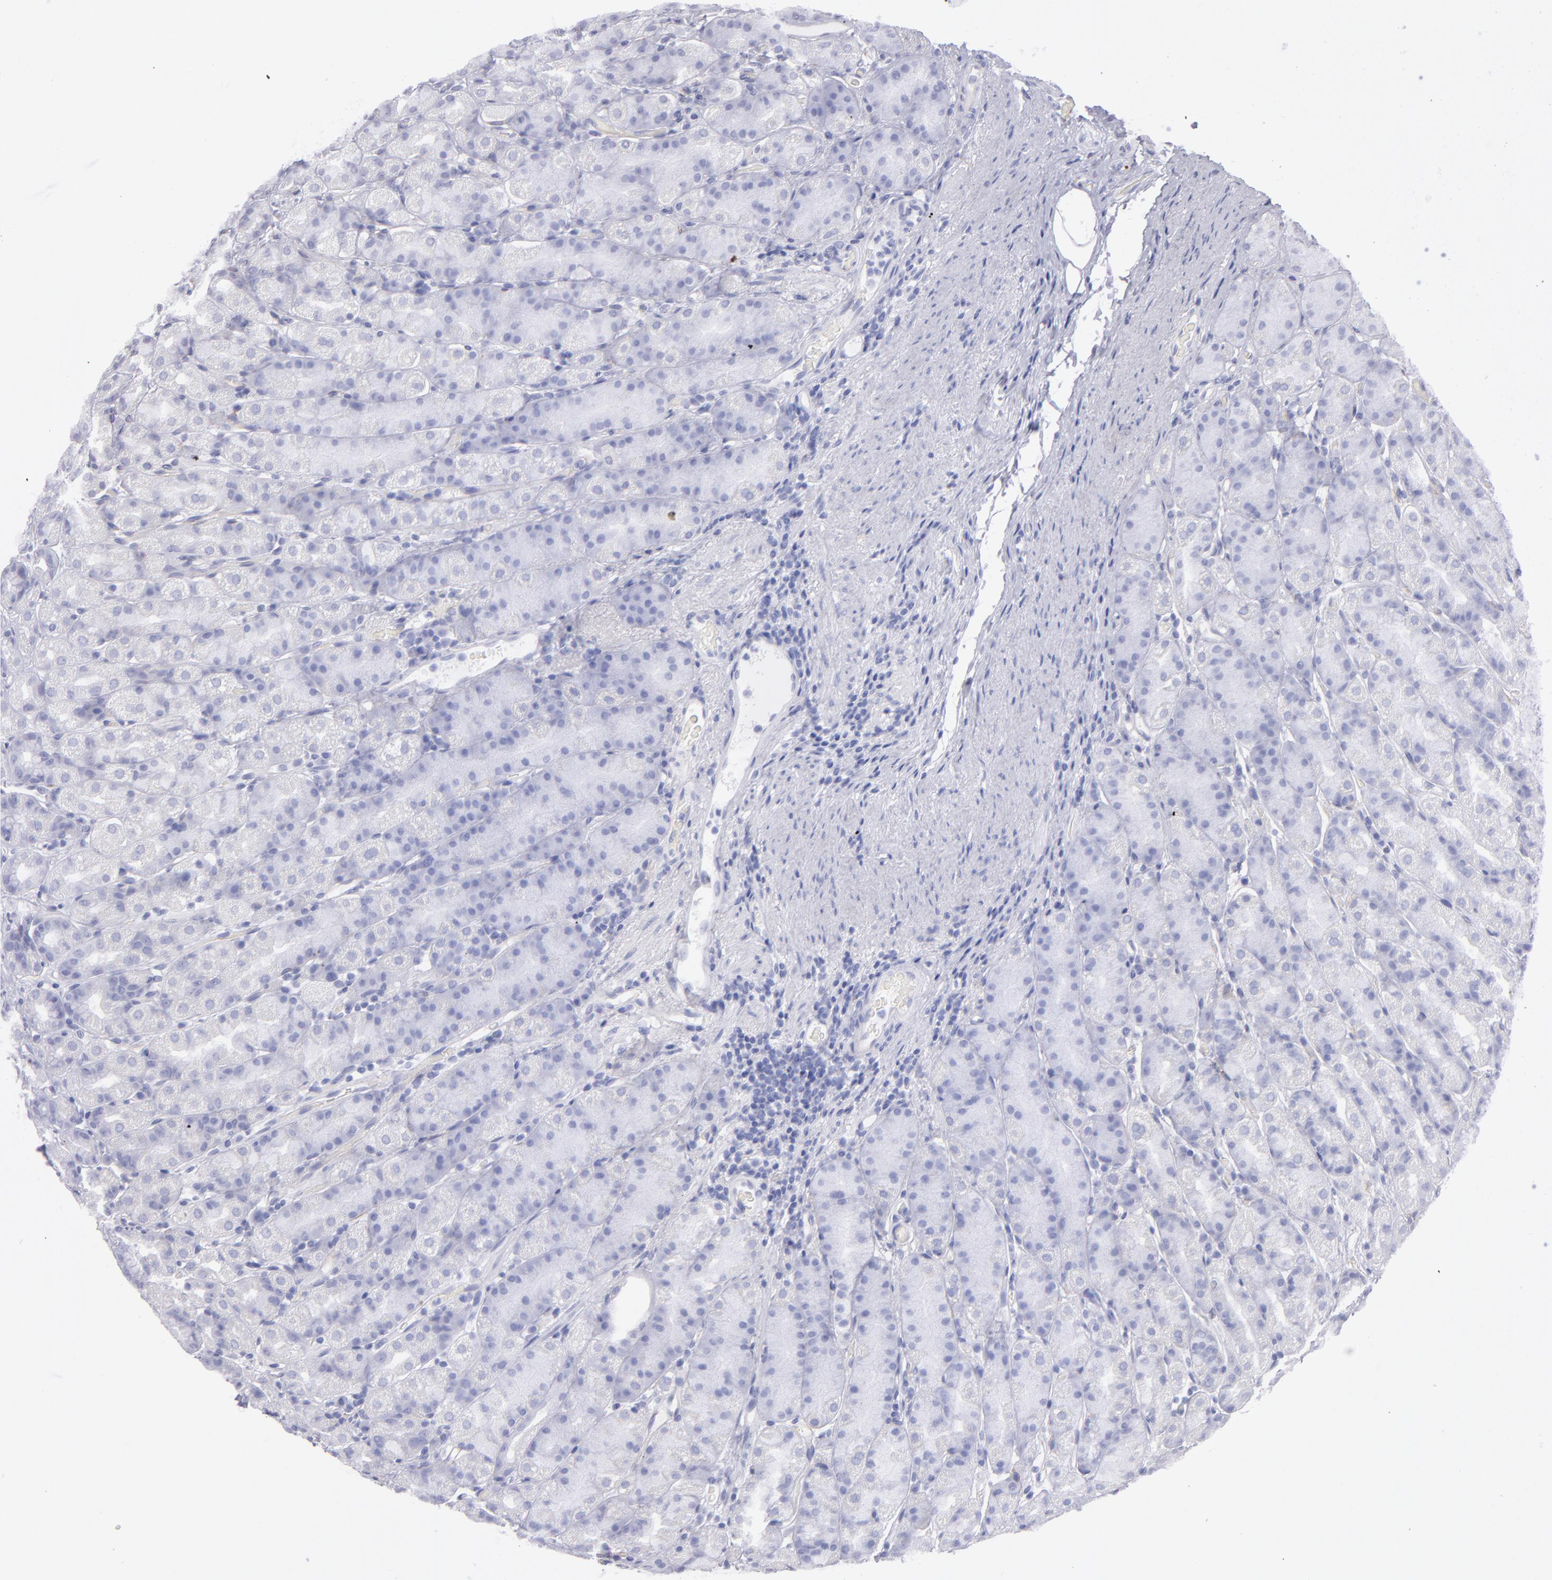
{"staining": {"intensity": "weak", "quantity": "25%-75%", "location": "cytoplasmic/membranous"}, "tissue": "stomach", "cell_type": "Glandular cells", "image_type": "normal", "snomed": [{"axis": "morphology", "description": "Normal tissue, NOS"}, {"axis": "topography", "description": "Stomach, upper"}], "caption": "Weak cytoplasmic/membranous staining is identified in about 25%-75% of glandular cells in benign stomach.", "gene": "THBD", "patient": {"sex": "male", "age": 68}}